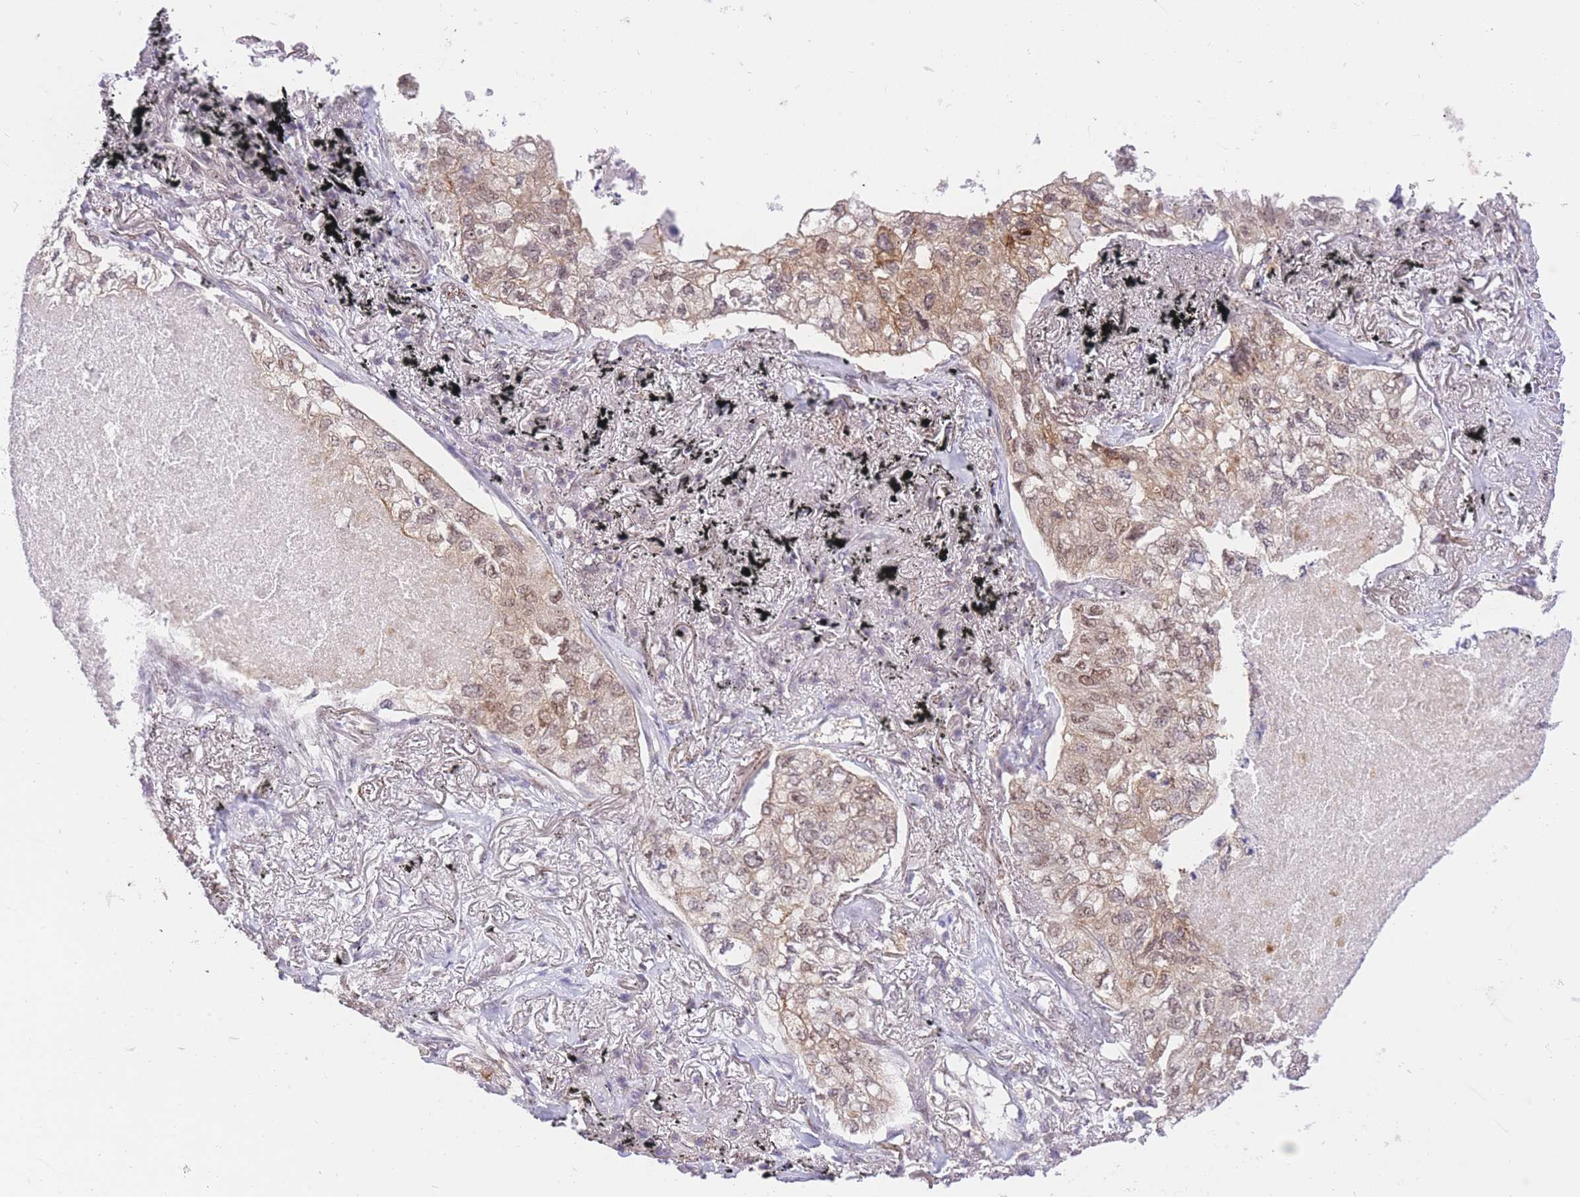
{"staining": {"intensity": "weak", "quantity": ">75%", "location": "cytoplasmic/membranous,nuclear"}, "tissue": "lung cancer", "cell_type": "Tumor cells", "image_type": "cancer", "snomed": [{"axis": "morphology", "description": "Adenocarcinoma, NOS"}, {"axis": "topography", "description": "Lung"}], "caption": "Lung adenocarcinoma tissue demonstrates weak cytoplasmic/membranous and nuclear positivity in approximately >75% of tumor cells", "gene": "STK39", "patient": {"sex": "male", "age": 65}}